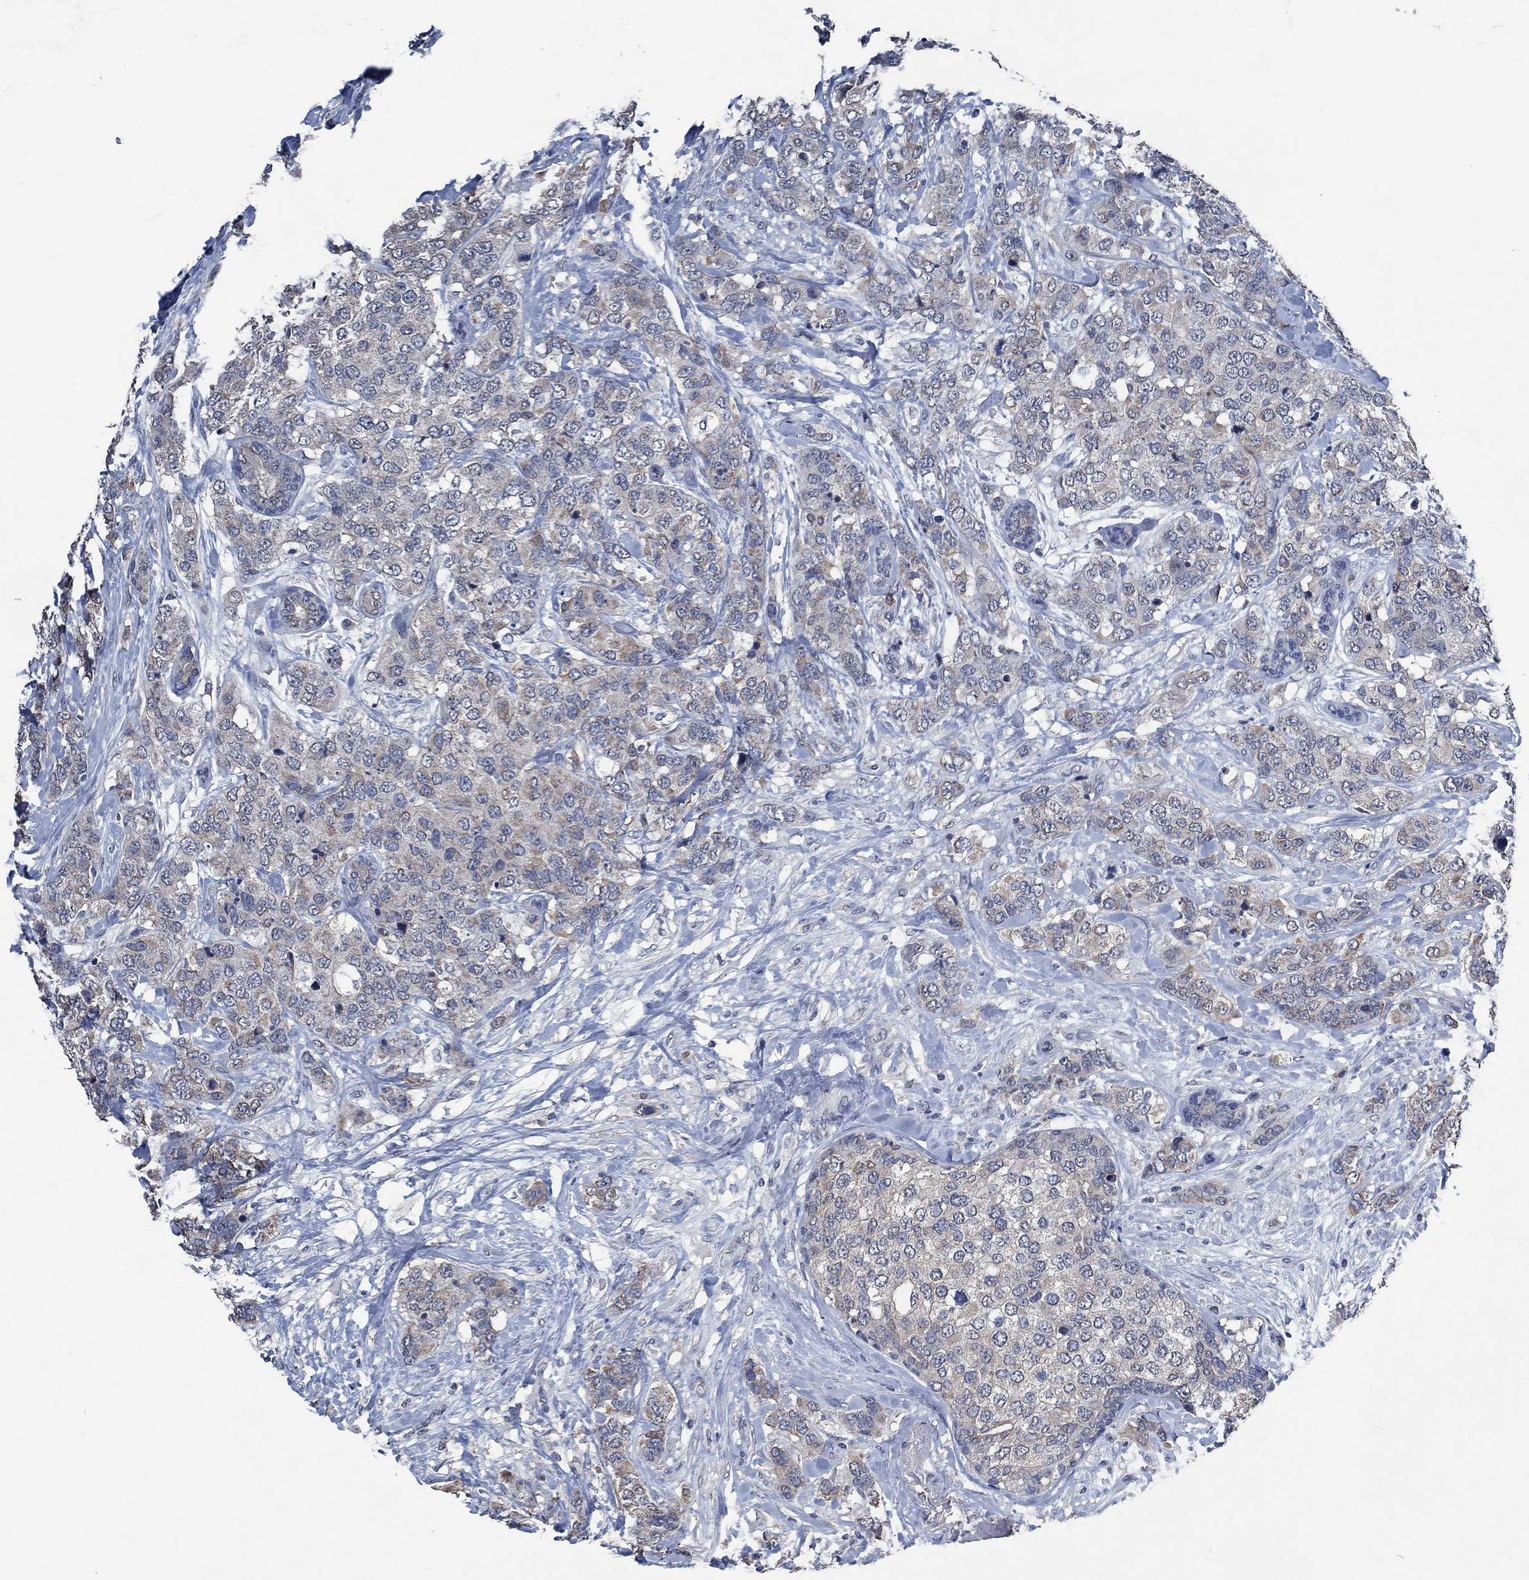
{"staining": {"intensity": "negative", "quantity": "none", "location": "none"}, "tissue": "breast cancer", "cell_type": "Tumor cells", "image_type": "cancer", "snomed": [{"axis": "morphology", "description": "Lobular carcinoma"}, {"axis": "topography", "description": "Breast"}], "caption": "Immunohistochemistry histopathology image of human breast lobular carcinoma stained for a protein (brown), which exhibits no positivity in tumor cells.", "gene": "OBSCN", "patient": {"sex": "female", "age": 59}}